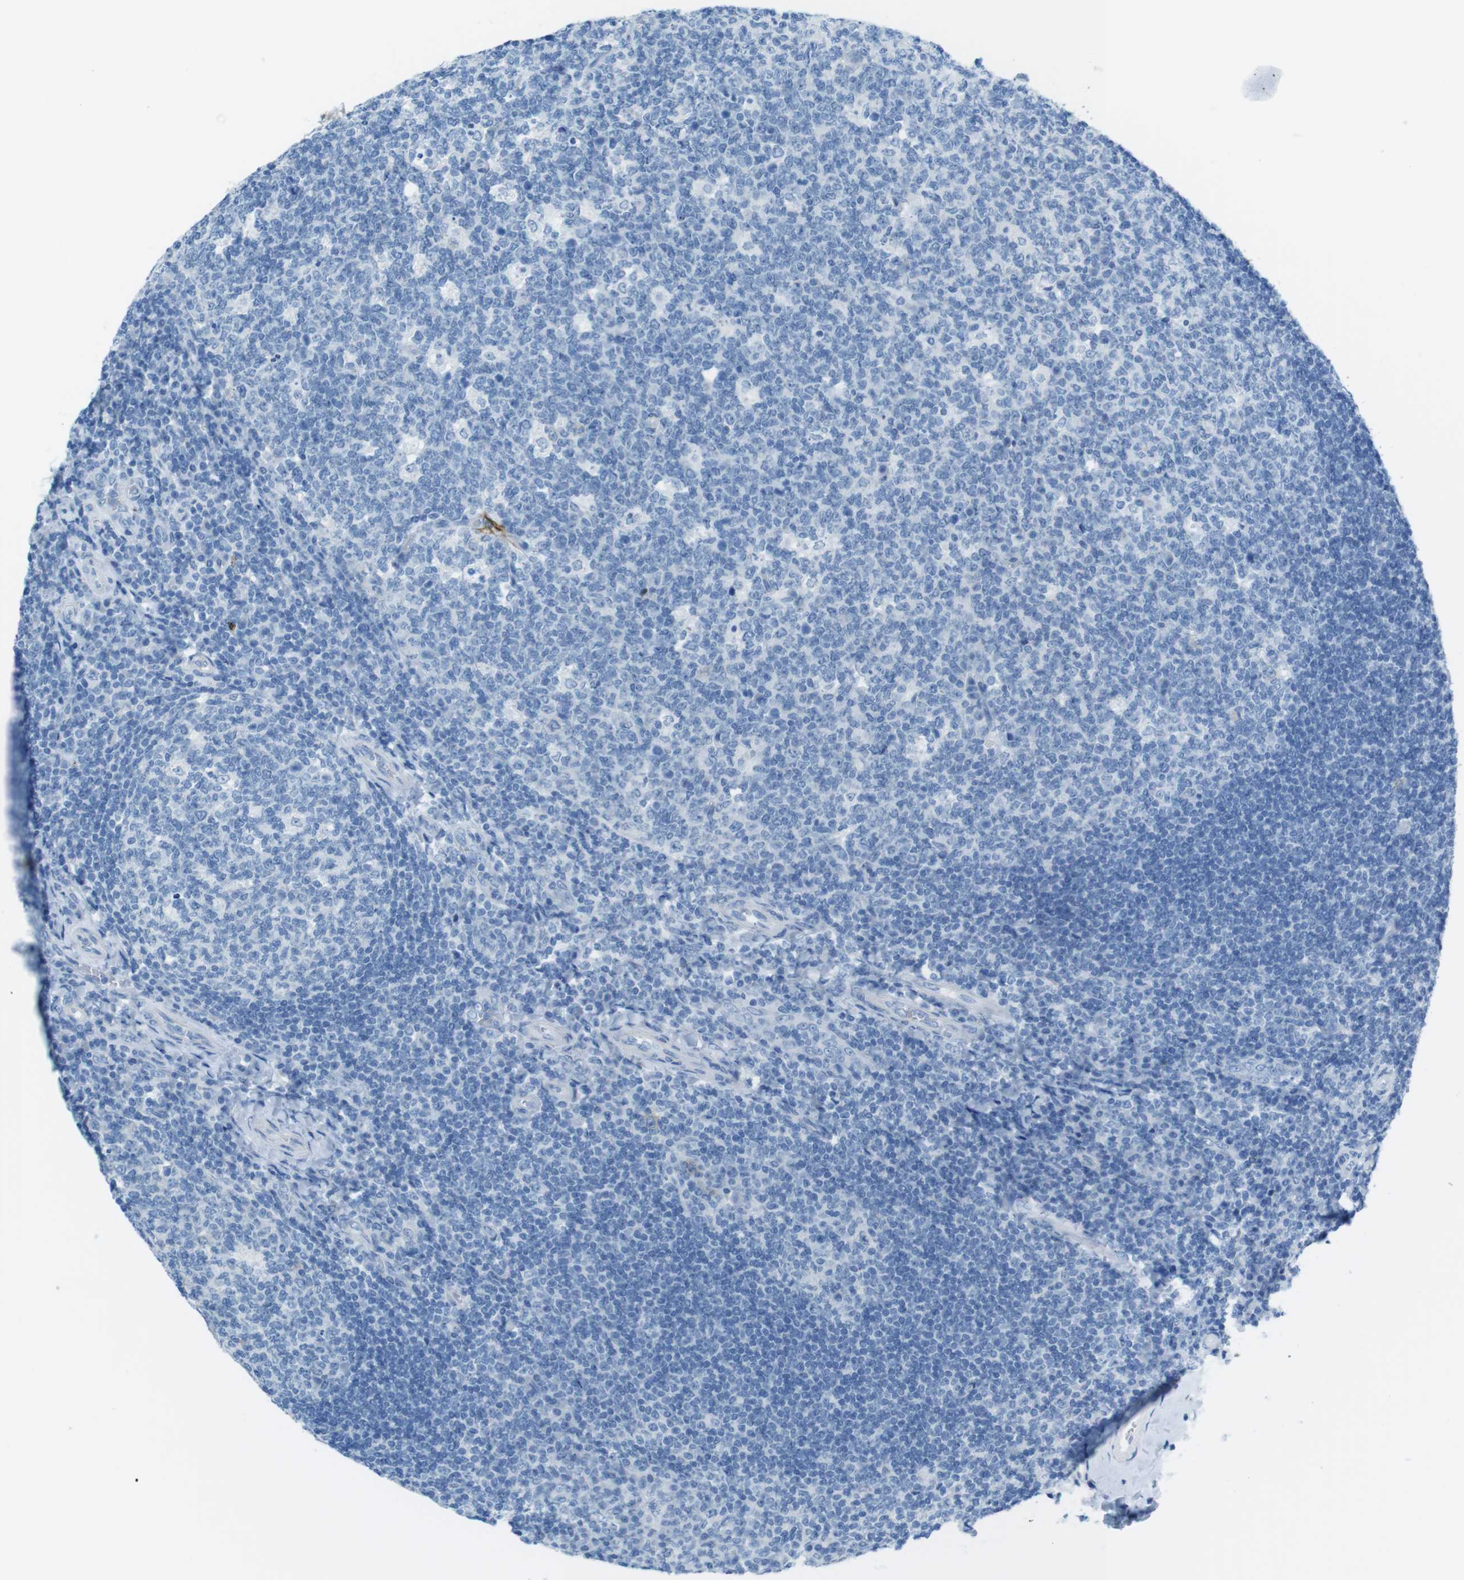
{"staining": {"intensity": "negative", "quantity": "none", "location": "none"}, "tissue": "tonsil", "cell_type": "Germinal center cells", "image_type": "normal", "snomed": [{"axis": "morphology", "description": "Normal tissue, NOS"}, {"axis": "topography", "description": "Tonsil"}], "caption": "Human tonsil stained for a protein using immunohistochemistry shows no expression in germinal center cells.", "gene": "GAP43", "patient": {"sex": "male", "age": 17}}